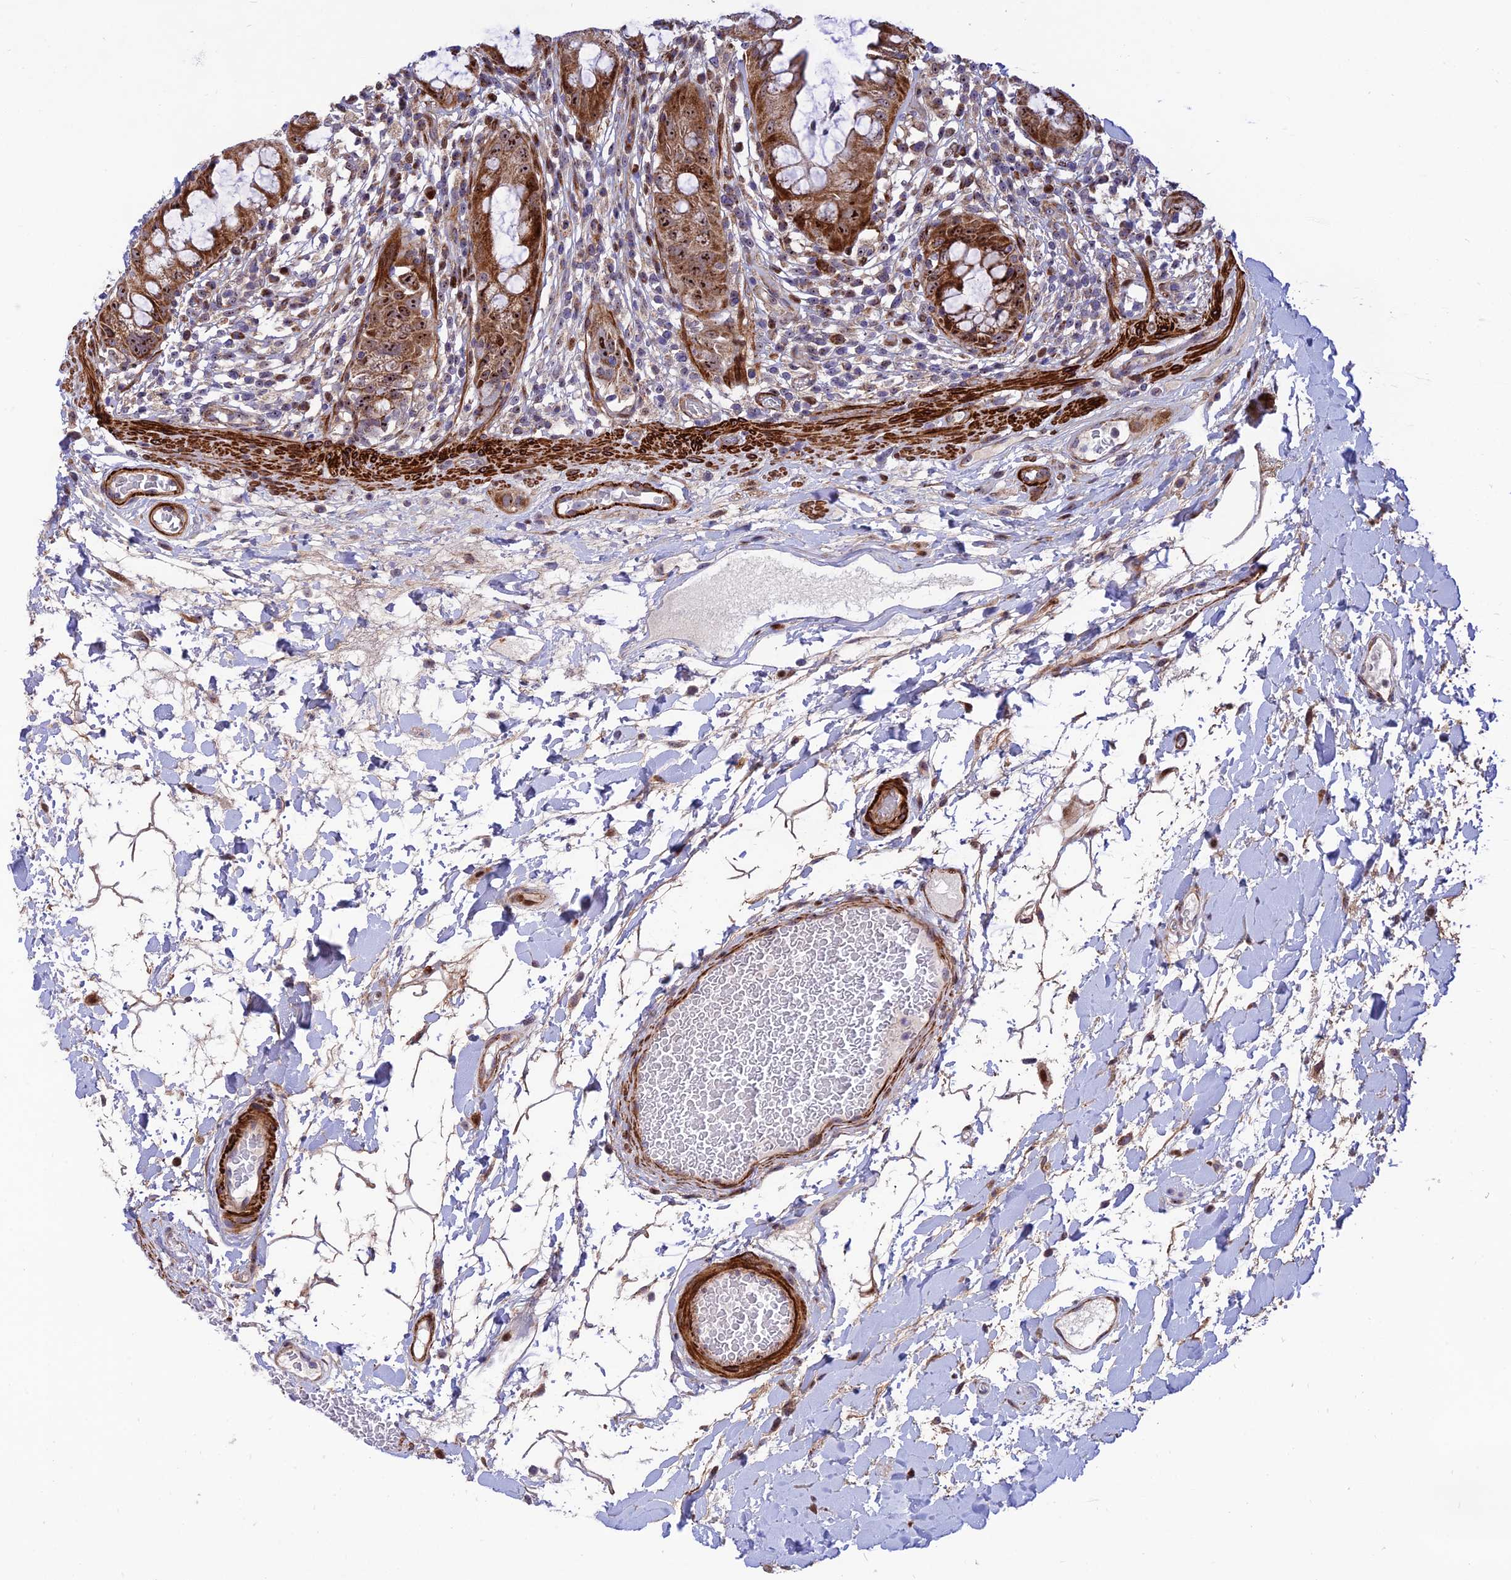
{"staining": {"intensity": "strong", "quantity": ">75%", "location": "cytoplasmic/membranous,nuclear"}, "tissue": "rectum", "cell_type": "Glandular cells", "image_type": "normal", "snomed": [{"axis": "morphology", "description": "Normal tissue, NOS"}, {"axis": "topography", "description": "Rectum"}], "caption": "IHC (DAB (3,3'-diaminobenzidine)) staining of normal human rectum exhibits strong cytoplasmic/membranous,nuclear protein positivity in about >75% of glandular cells. (DAB = brown stain, brightfield microscopy at high magnification).", "gene": "KBTBD7", "patient": {"sex": "female", "age": 57}}